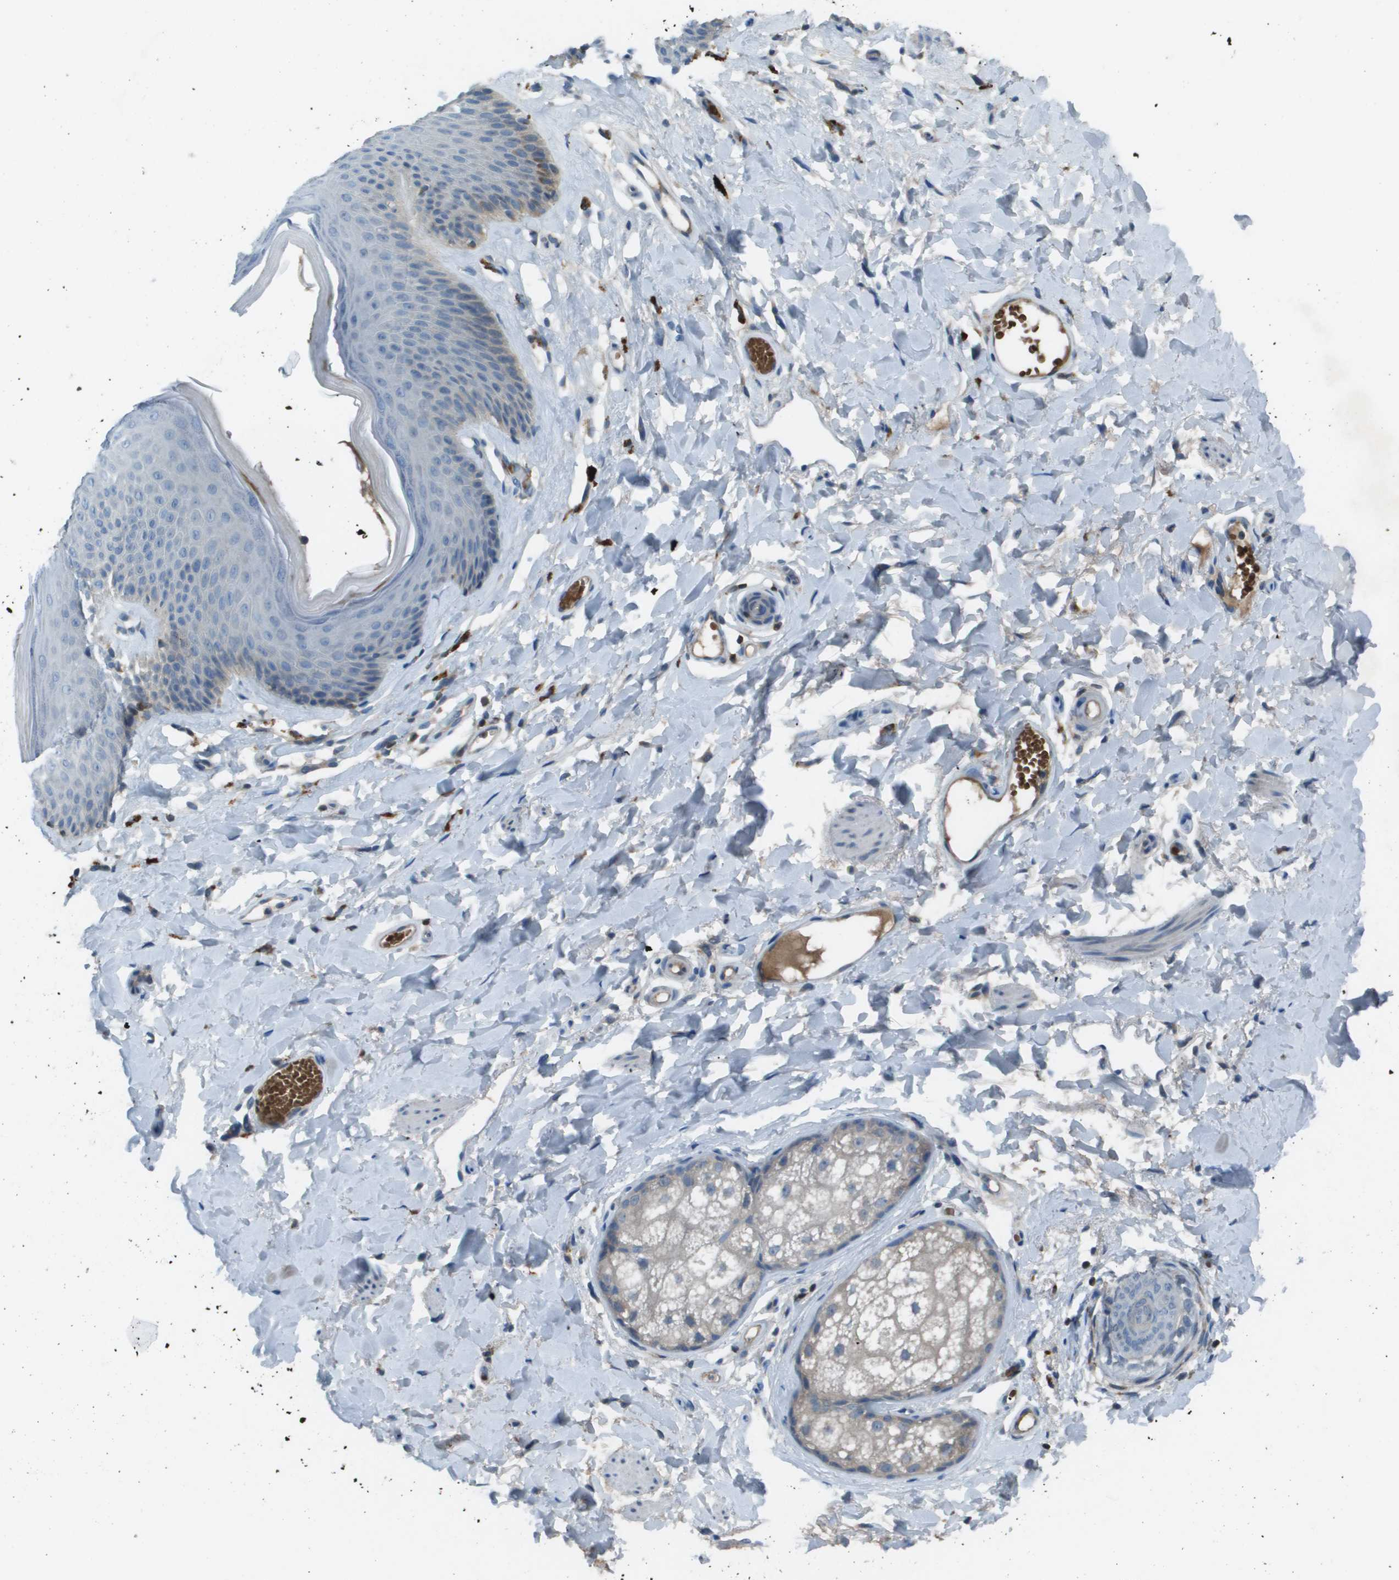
{"staining": {"intensity": "moderate", "quantity": "<25%", "location": "cytoplasmic/membranous"}, "tissue": "skin", "cell_type": "Epidermal cells", "image_type": "normal", "snomed": [{"axis": "morphology", "description": "Normal tissue, NOS"}, {"axis": "topography", "description": "Vulva"}], "caption": "Immunohistochemistry (IHC) (DAB) staining of normal human skin demonstrates moderate cytoplasmic/membranous protein expression in about <25% of epidermal cells.", "gene": "CAMK4", "patient": {"sex": "female", "age": 73}}